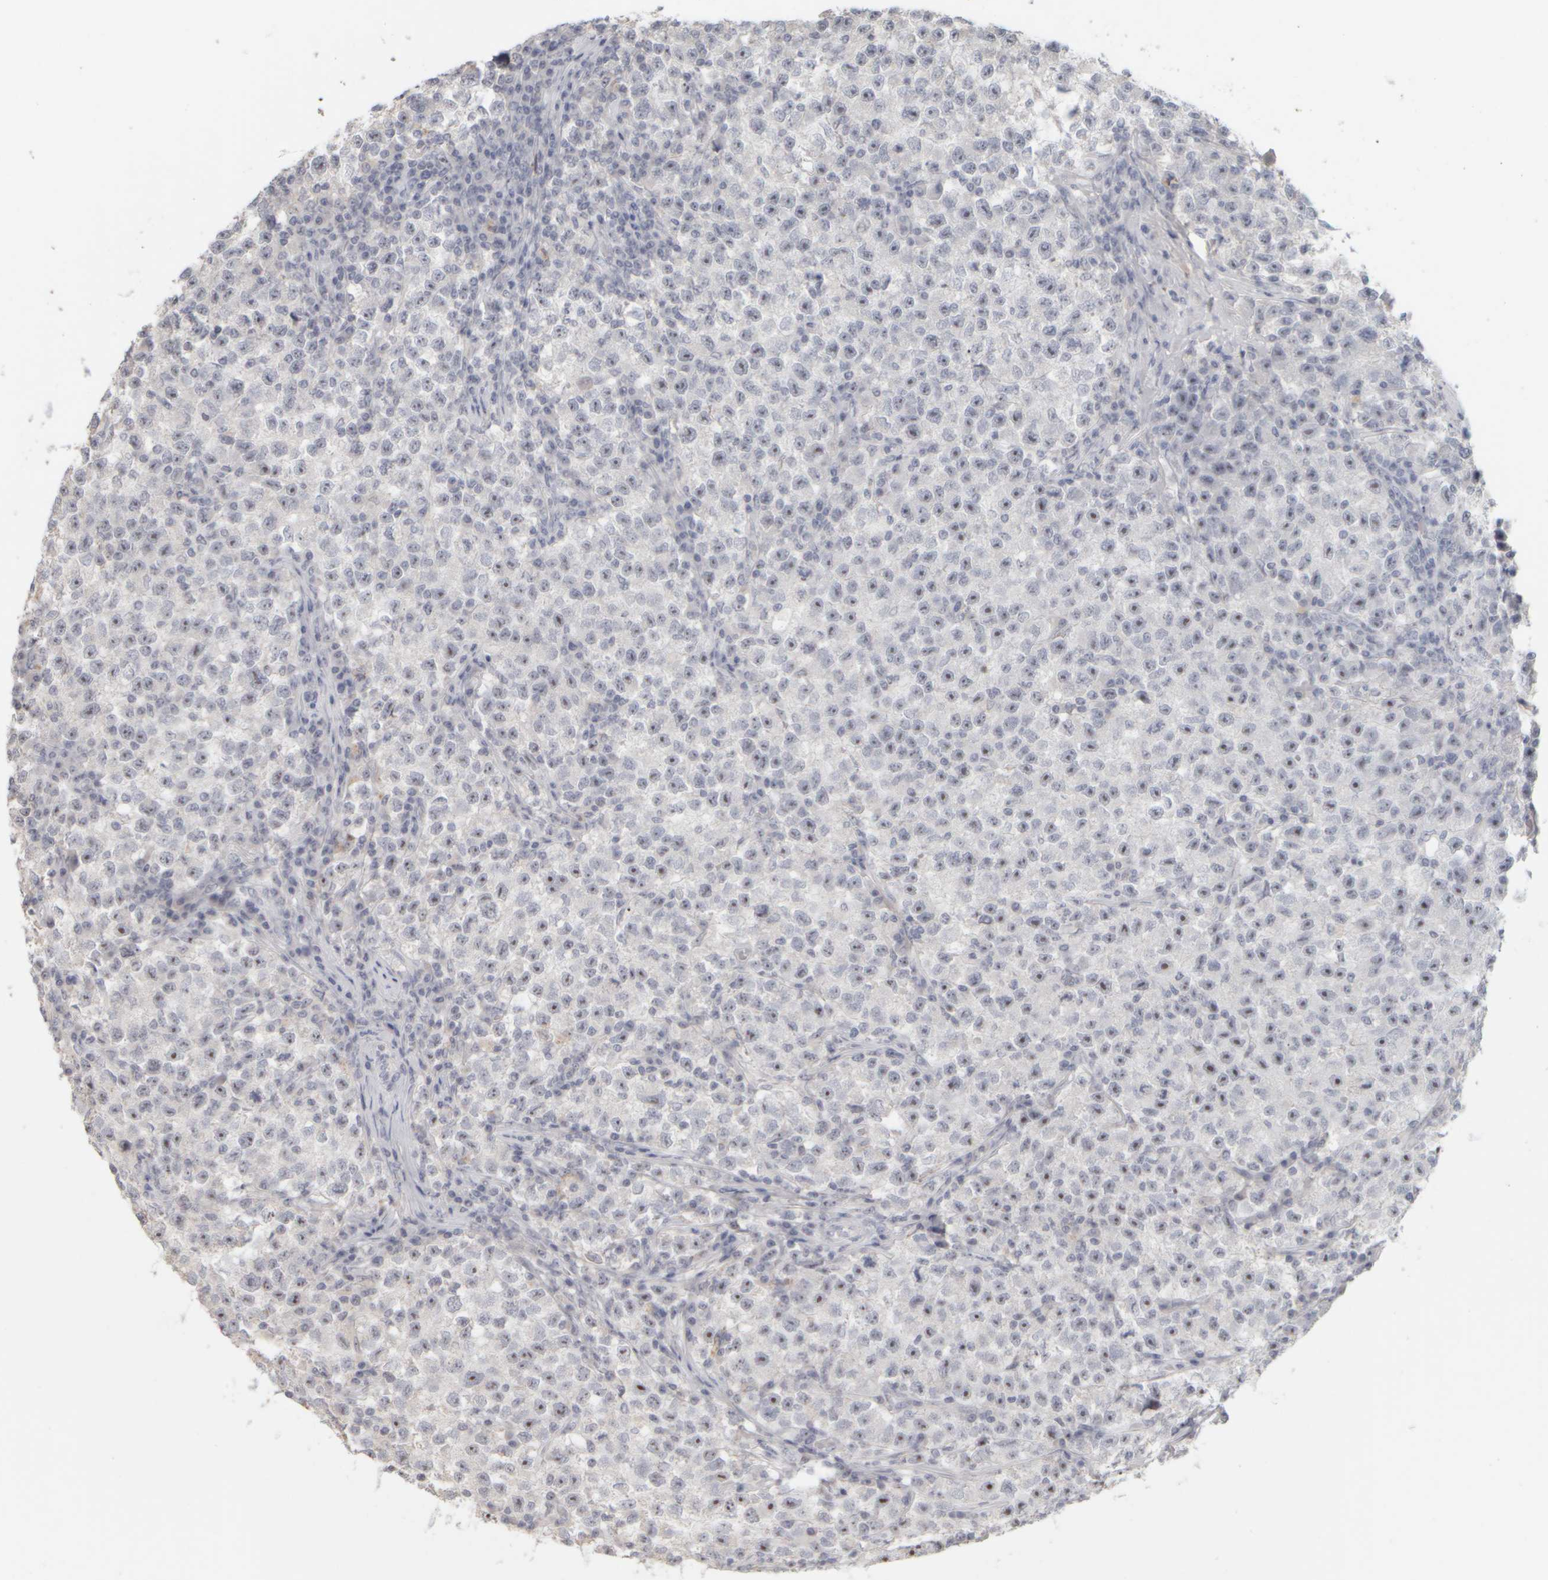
{"staining": {"intensity": "moderate", "quantity": "25%-75%", "location": "nuclear"}, "tissue": "testis cancer", "cell_type": "Tumor cells", "image_type": "cancer", "snomed": [{"axis": "morphology", "description": "Seminoma, NOS"}, {"axis": "topography", "description": "Testis"}], "caption": "Tumor cells show moderate nuclear staining in approximately 25%-75% of cells in testis cancer.", "gene": "DCXR", "patient": {"sex": "male", "age": 22}}